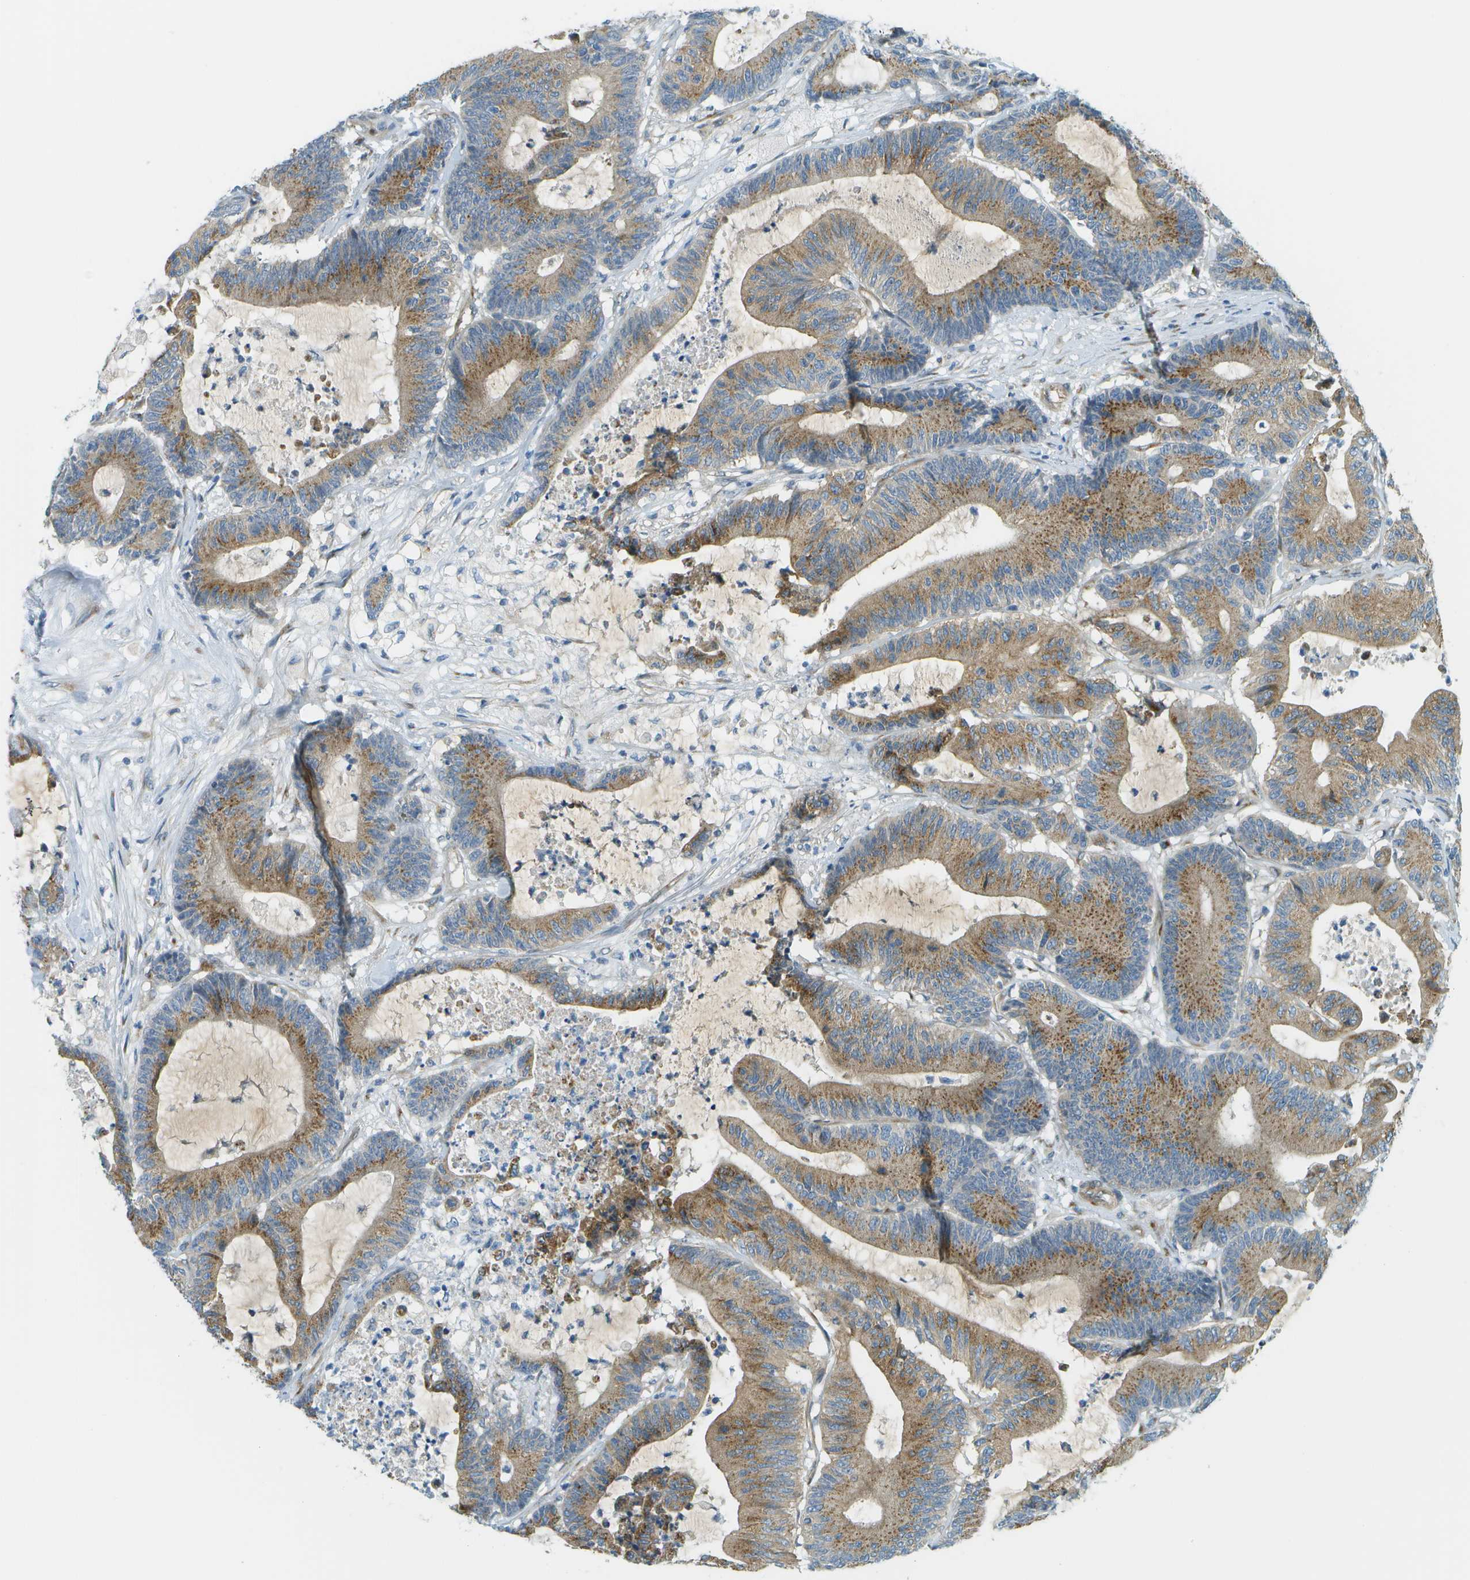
{"staining": {"intensity": "moderate", "quantity": ">75%", "location": "cytoplasmic/membranous"}, "tissue": "colorectal cancer", "cell_type": "Tumor cells", "image_type": "cancer", "snomed": [{"axis": "morphology", "description": "Adenocarcinoma, NOS"}, {"axis": "topography", "description": "Colon"}], "caption": "This histopathology image reveals colorectal cancer (adenocarcinoma) stained with IHC to label a protein in brown. The cytoplasmic/membranous of tumor cells show moderate positivity for the protein. Nuclei are counter-stained blue.", "gene": "ACBD3", "patient": {"sex": "female", "age": 84}}